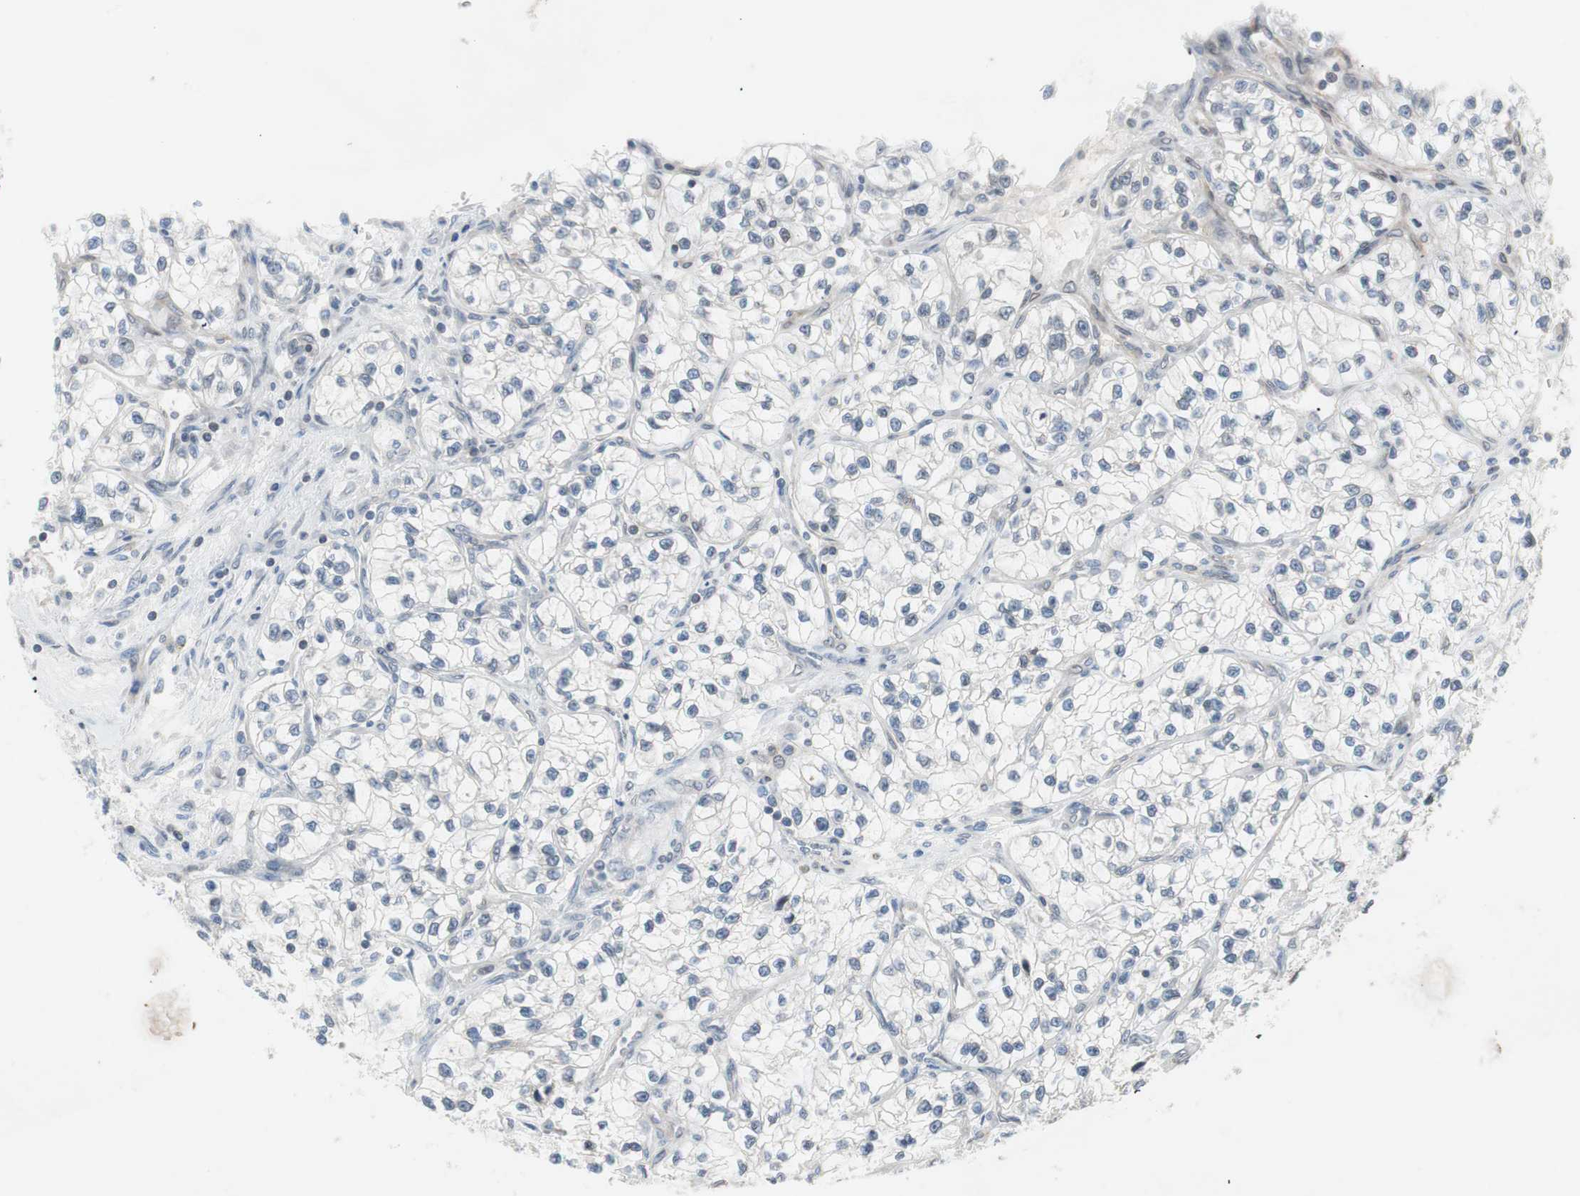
{"staining": {"intensity": "negative", "quantity": "none", "location": "none"}, "tissue": "renal cancer", "cell_type": "Tumor cells", "image_type": "cancer", "snomed": [{"axis": "morphology", "description": "Adenocarcinoma, NOS"}, {"axis": "topography", "description": "Kidney"}], "caption": "Tumor cells are negative for protein expression in human renal adenocarcinoma.", "gene": "ARNT2", "patient": {"sex": "female", "age": 57}}